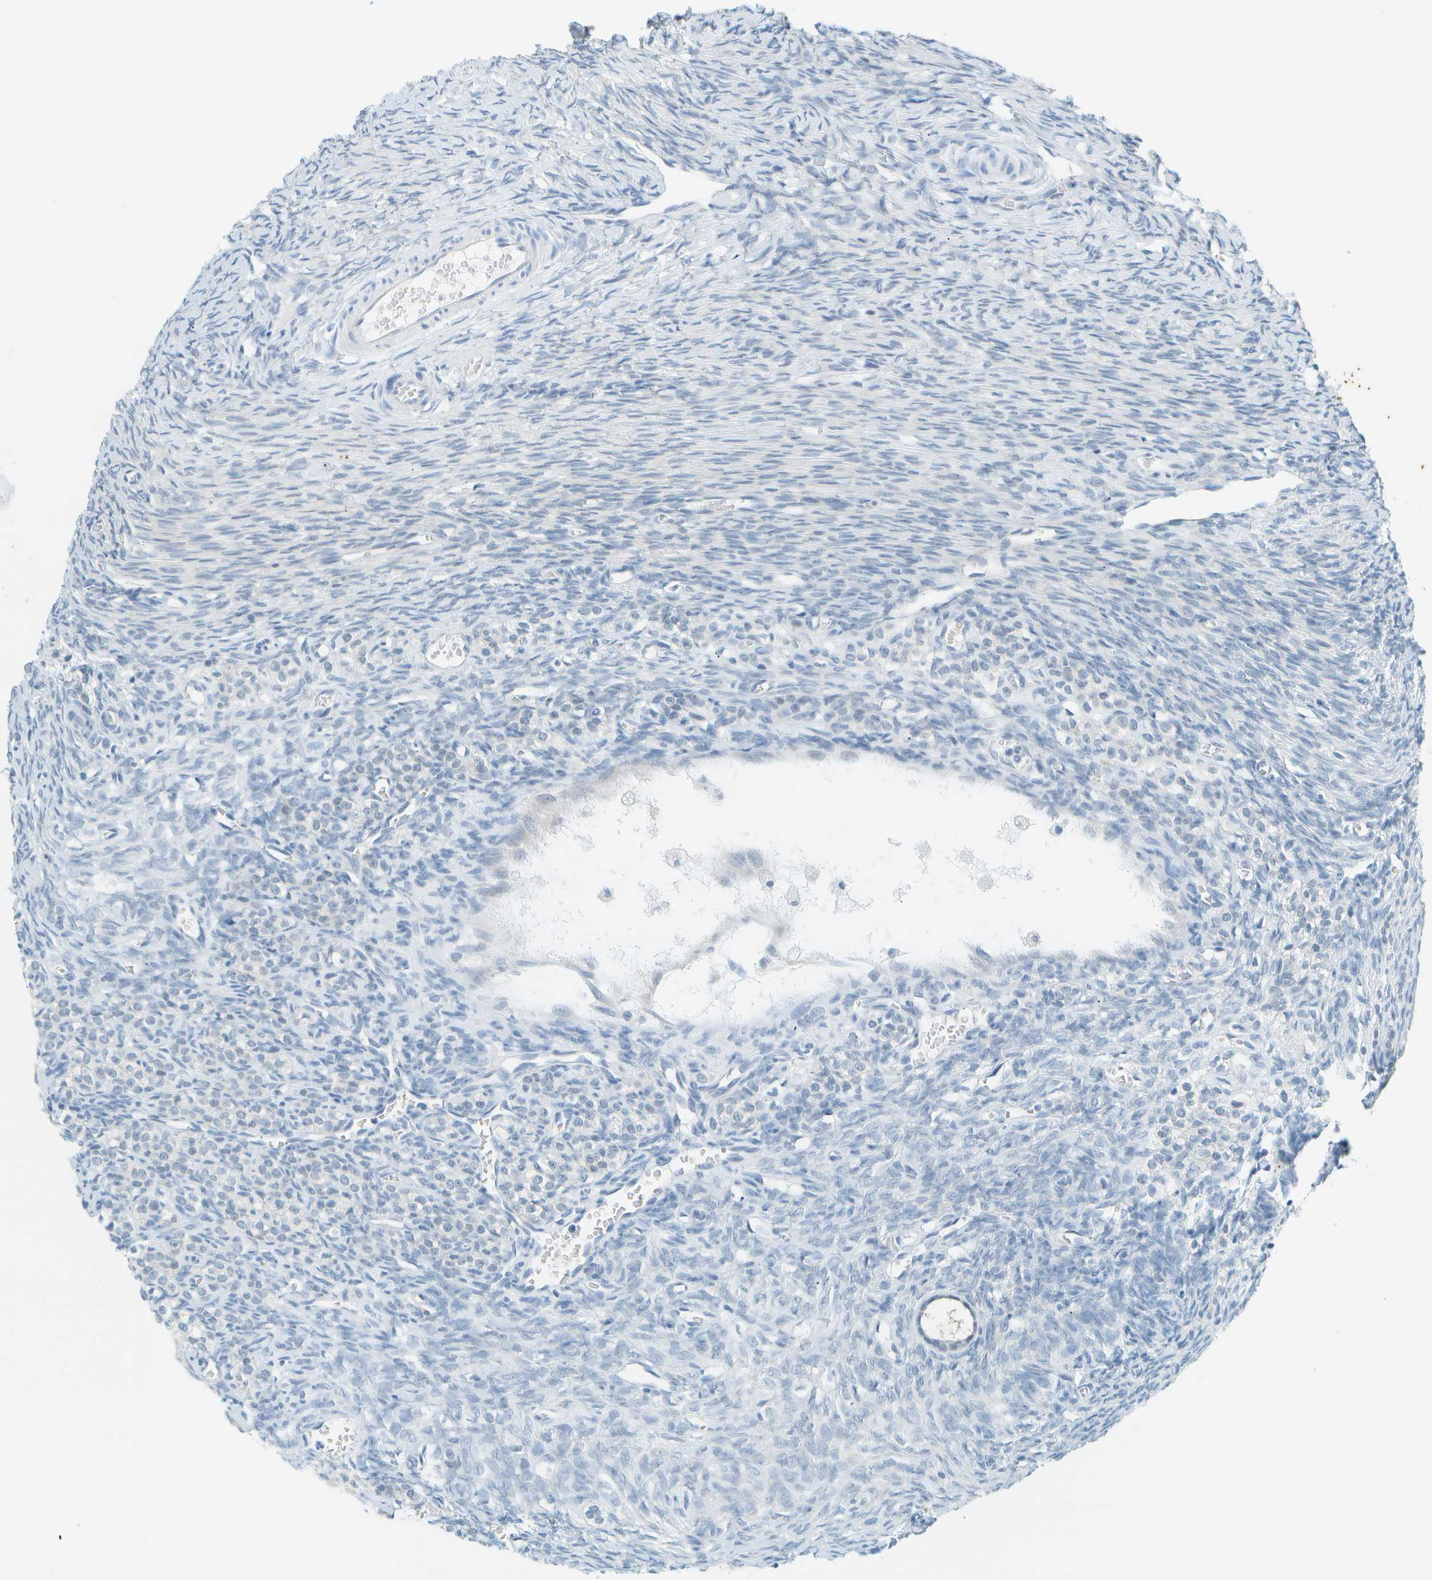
{"staining": {"intensity": "moderate", "quantity": ">75%", "location": "cytoplasmic/membranous"}, "tissue": "ovary", "cell_type": "Follicle cells", "image_type": "normal", "snomed": [{"axis": "morphology", "description": "Normal tissue, NOS"}, {"axis": "topography", "description": "Ovary"}], "caption": "Unremarkable ovary shows moderate cytoplasmic/membranous staining in about >75% of follicle cells, visualized by immunohistochemistry. The staining was performed using DAB, with brown indicating positive protein expression. Nuclei are stained blue with hematoxylin.", "gene": "SMYD5", "patient": {"sex": "female", "age": 27}}